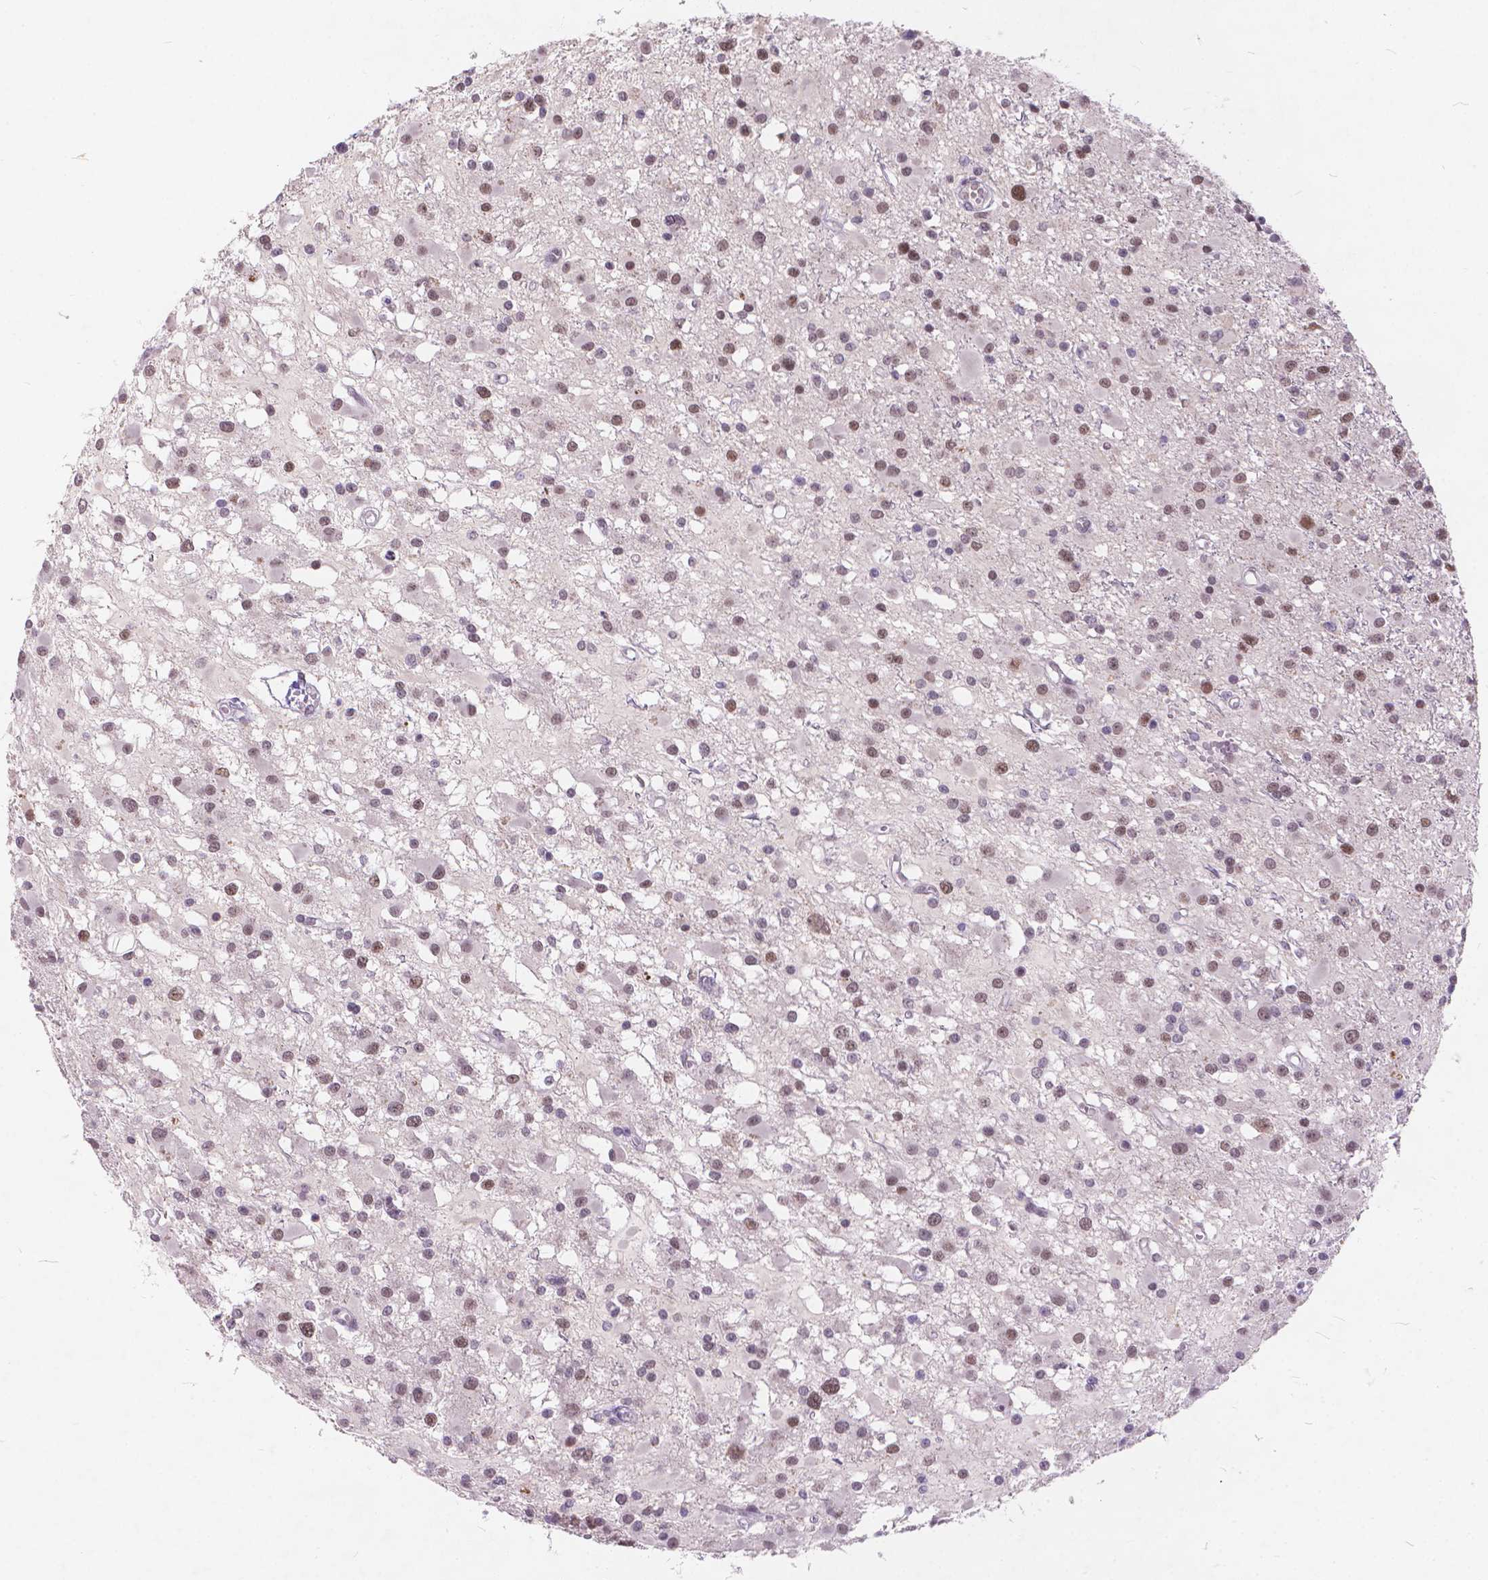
{"staining": {"intensity": "weak", "quantity": "25%-75%", "location": "nuclear"}, "tissue": "glioma", "cell_type": "Tumor cells", "image_type": "cancer", "snomed": [{"axis": "morphology", "description": "Glioma, malignant, High grade"}, {"axis": "topography", "description": "Brain"}], "caption": "Immunohistochemical staining of malignant glioma (high-grade) shows weak nuclear protein positivity in about 25%-75% of tumor cells. The staining was performed using DAB to visualize the protein expression in brown, while the nuclei were stained in blue with hematoxylin (Magnification: 20x).", "gene": "FAM53A", "patient": {"sex": "male", "age": 54}}